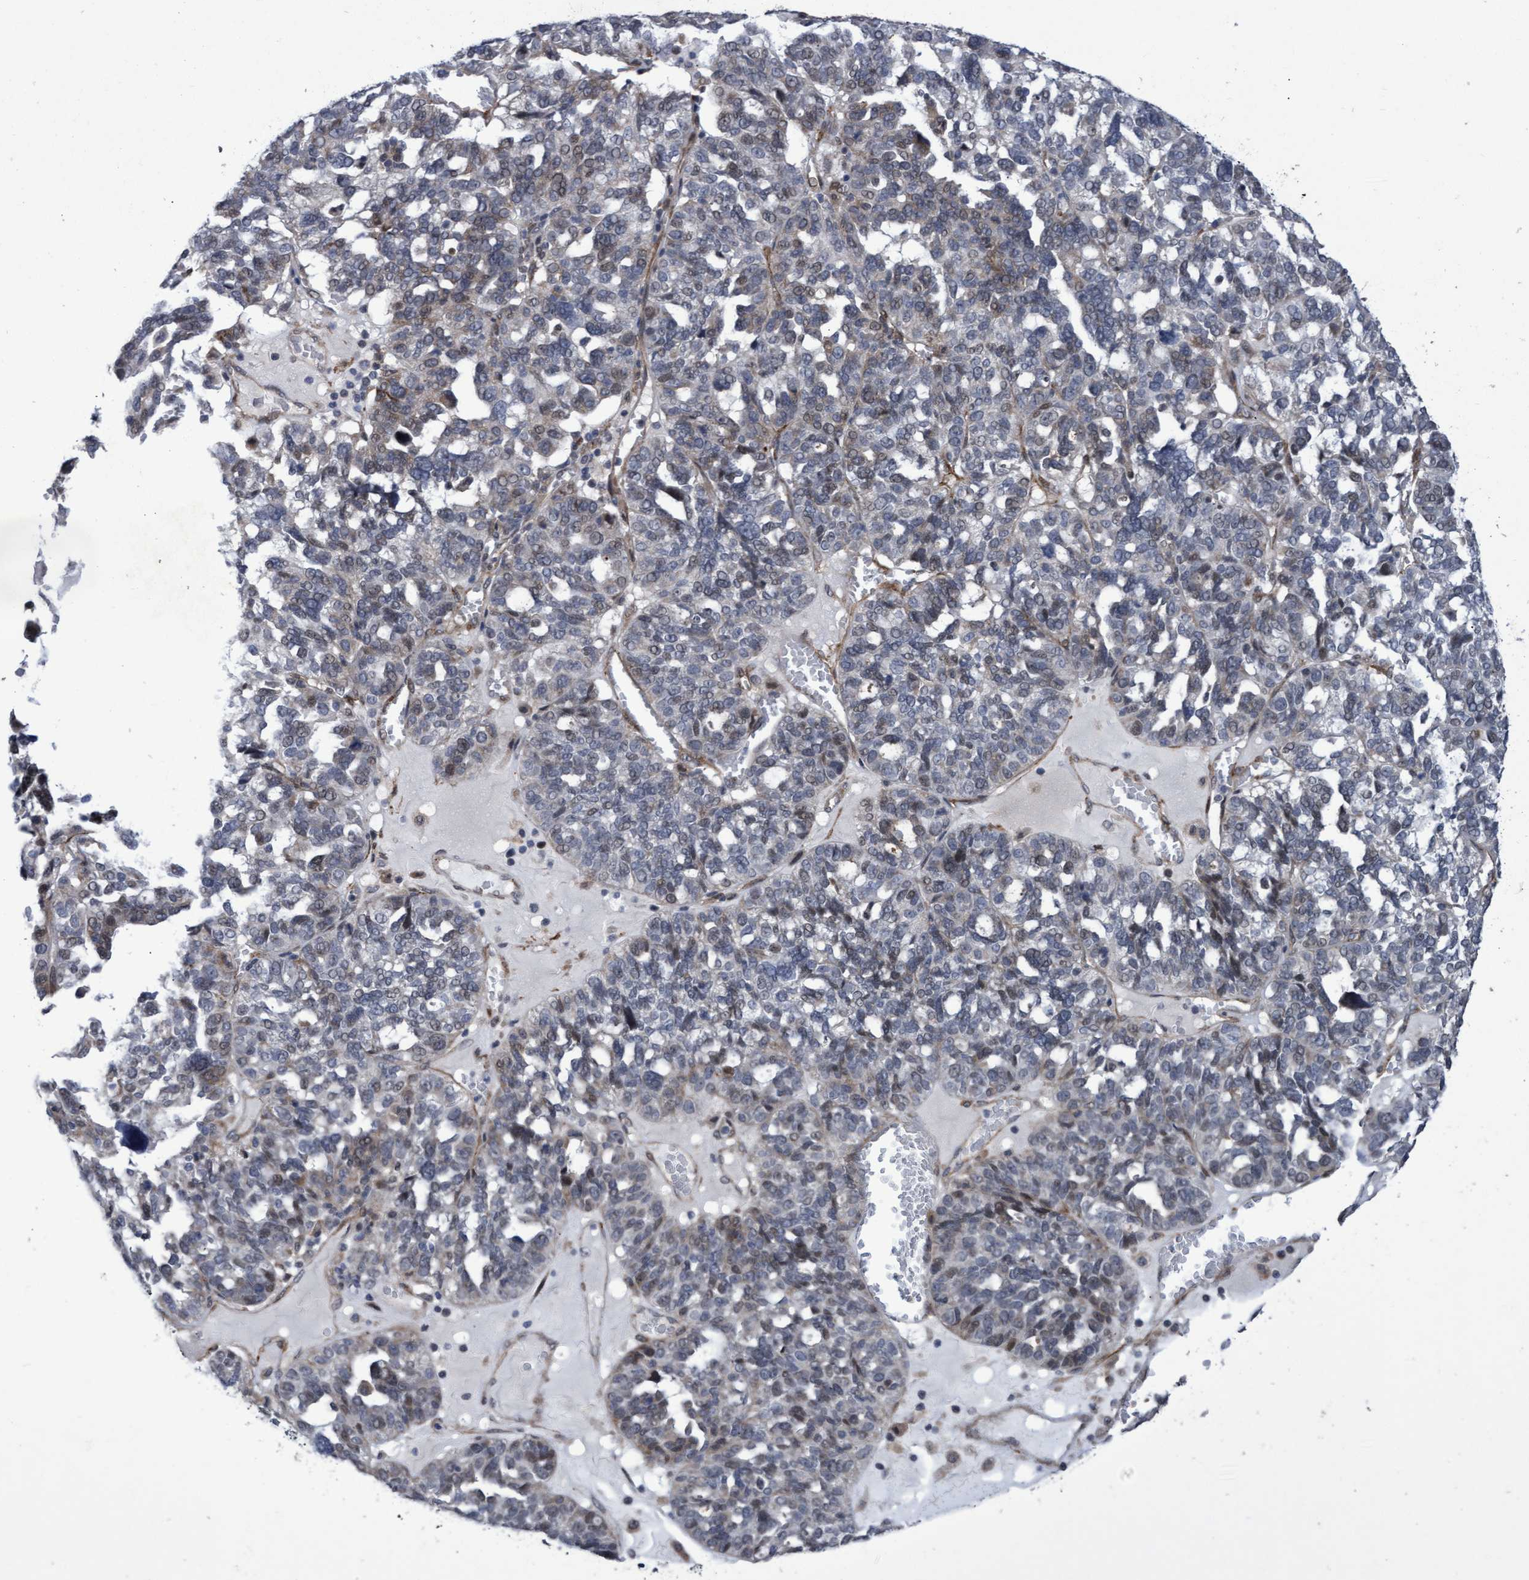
{"staining": {"intensity": "negative", "quantity": "none", "location": "none"}, "tissue": "ovarian cancer", "cell_type": "Tumor cells", "image_type": "cancer", "snomed": [{"axis": "morphology", "description": "Cystadenocarcinoma, serous, NOS"}, {"axis": "topography", "description": "Ovary"}], "caption": "This micrograph is of ovarian serous cystadenocarcinoma stained with IHC to label a protein in brown with the nuclei are counter-stained blue. There is no expression in tumor cells.", "gene": "ZNF750", "patient": {"sex": "female", "age": 59}}